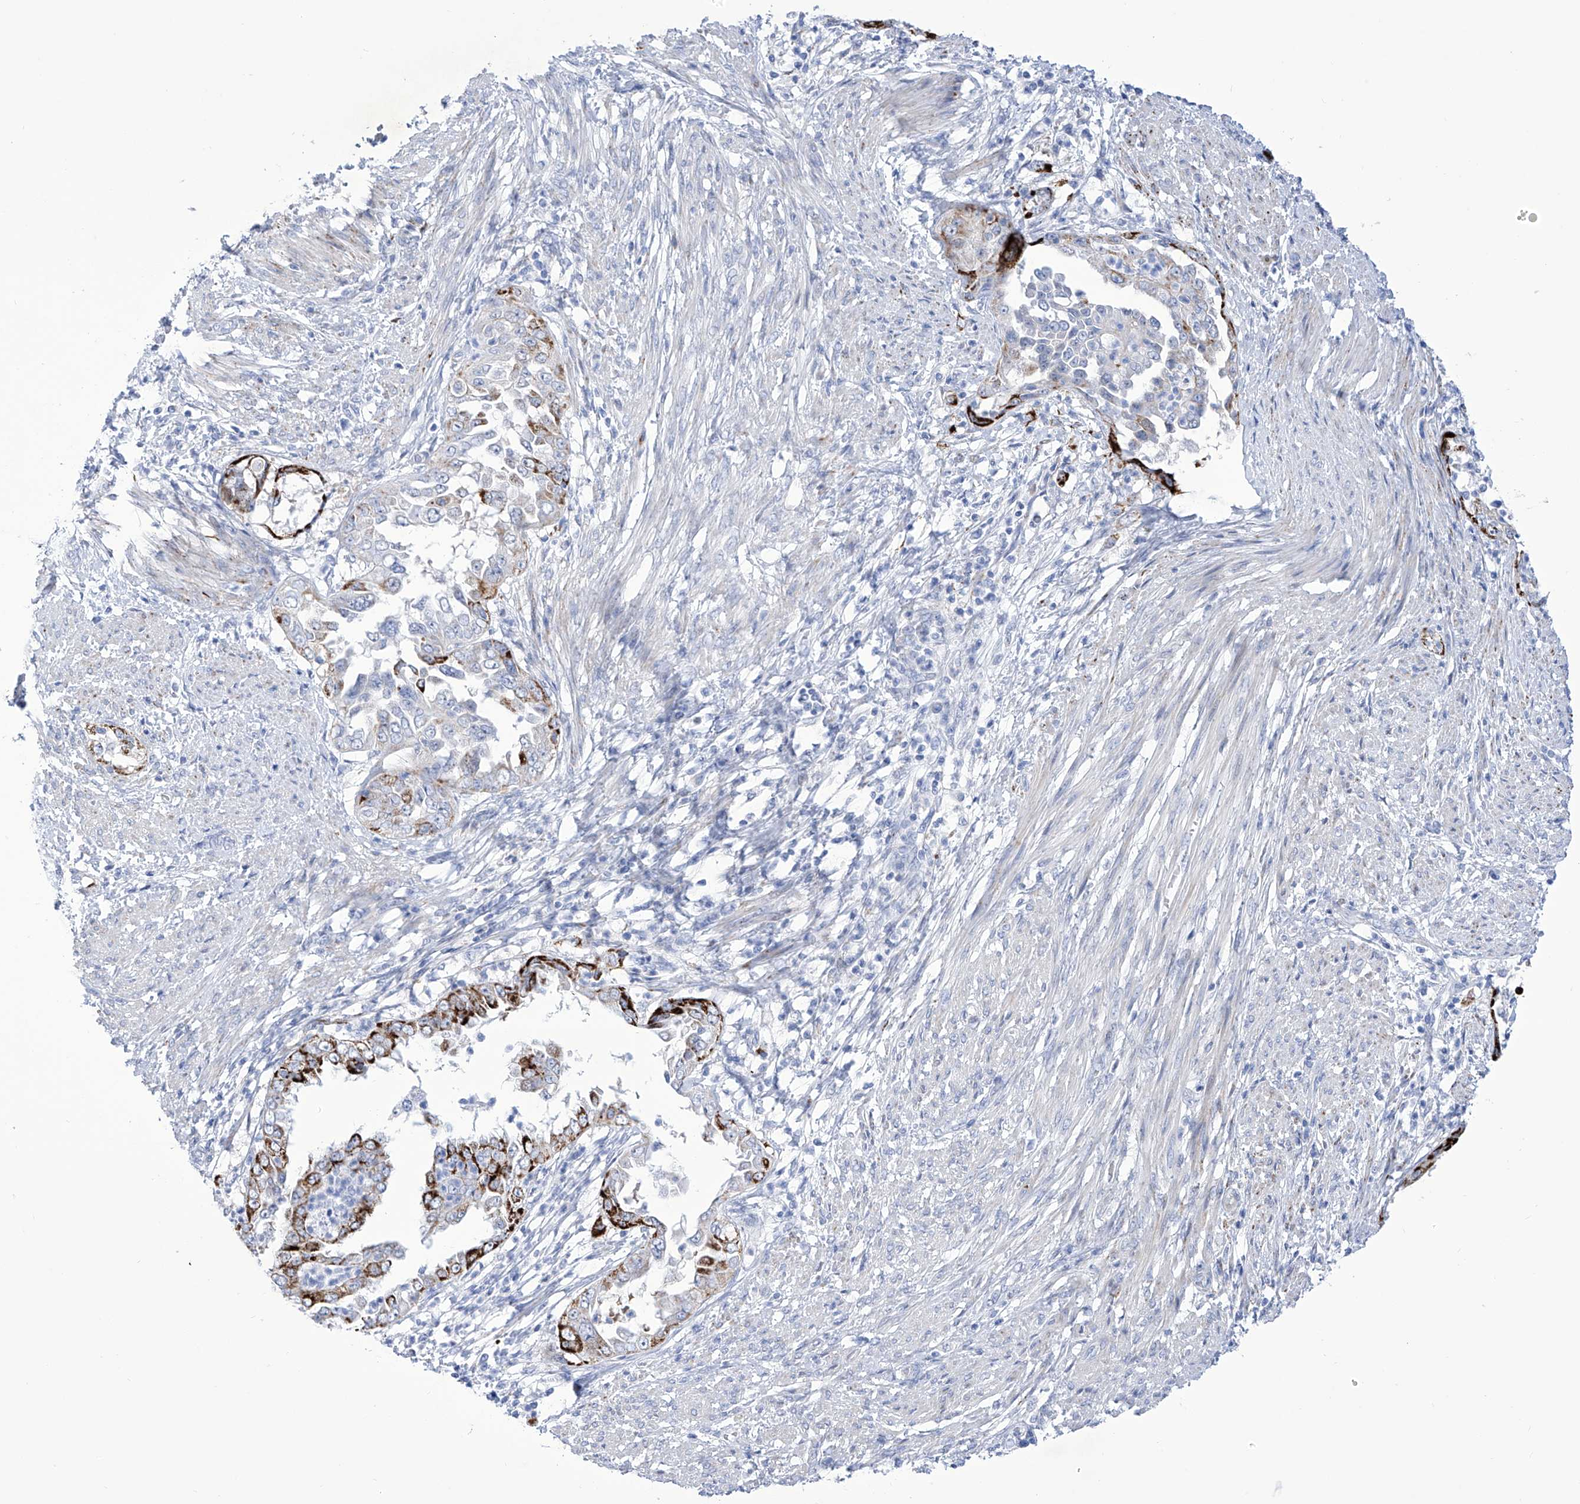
{"staining": {"intensity": "strong", "quantity": "<25%", "location": "cytoplasmic/membranous"}, "tissue": "endometrial cancer", "cell_type": "Tumor cells", "image_type": "cancer", "snomed": [{"axis": "morphology", "description": "Adenocarcinoma, NOS"}, {"axis": "topography", "description": "Endometrium"}], "caption": "This is an image of IHC staining of endometrial cancer, which shows strong expression in the cytoplasmic/membranous of tumor cells.", "gene": "C1orf87", "patient": {"sex": "female", "age": 85}}